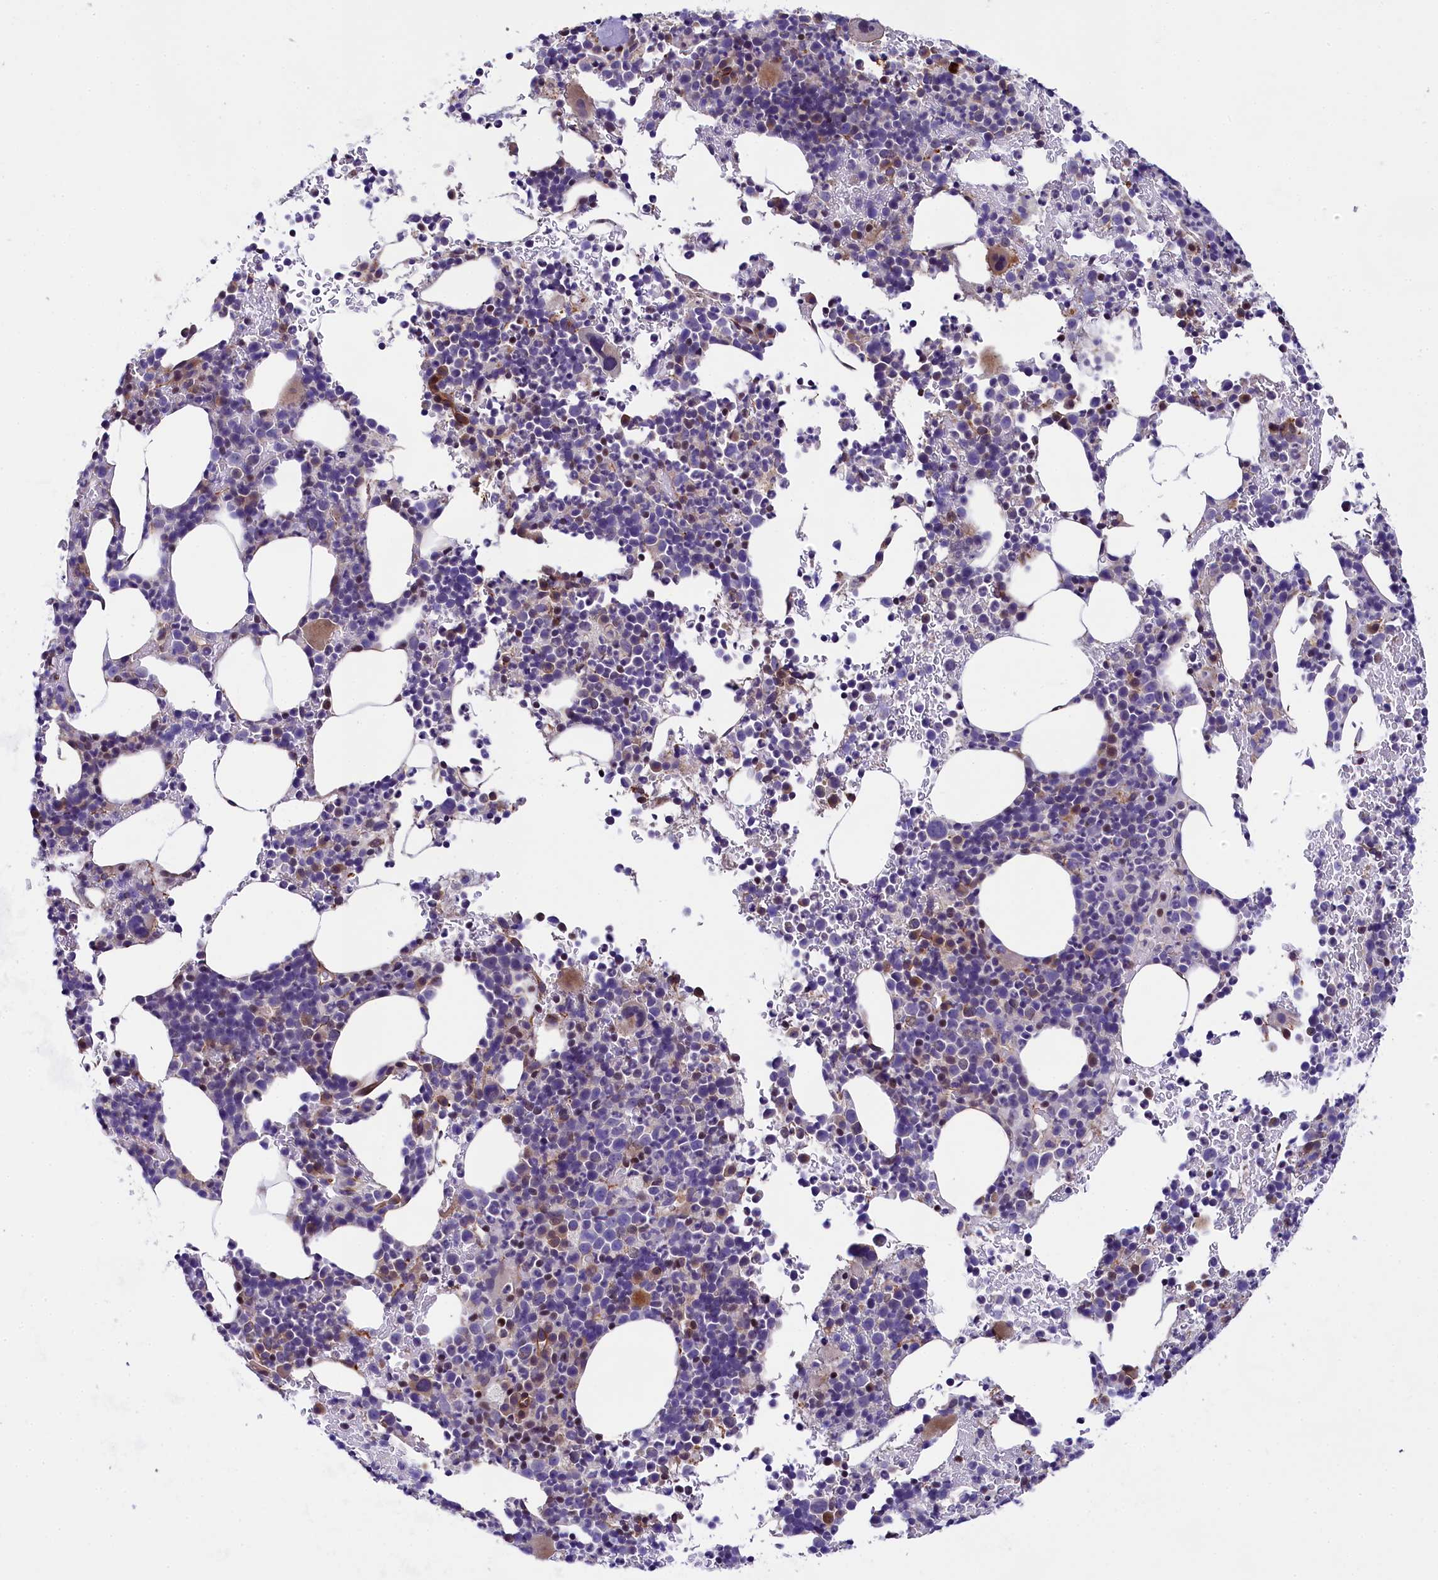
{"staining": {"intensity": "moderate", "quantity": "<25%", "location": "cytoplasmic/membranous,nuclear"}, "tissue": "bone marrow", "cell_type": "Hematopoietic cells", "image_type": "normal", "snomed": [{"axis": "morphology", "description": "Normal tissue, NOS"}, {"axis": "topography", "description": "Bone marrow"}], "caption": "Immunohistochemical staining of benign human bone marrow shows low levels of moderate cytoplasmic/membranous,nuclear expression in about <25% of hematopoietic cells. Nuclei are stained in blue.", "gene": "SP4", "patient": {"sex": "female", "age": 82}}